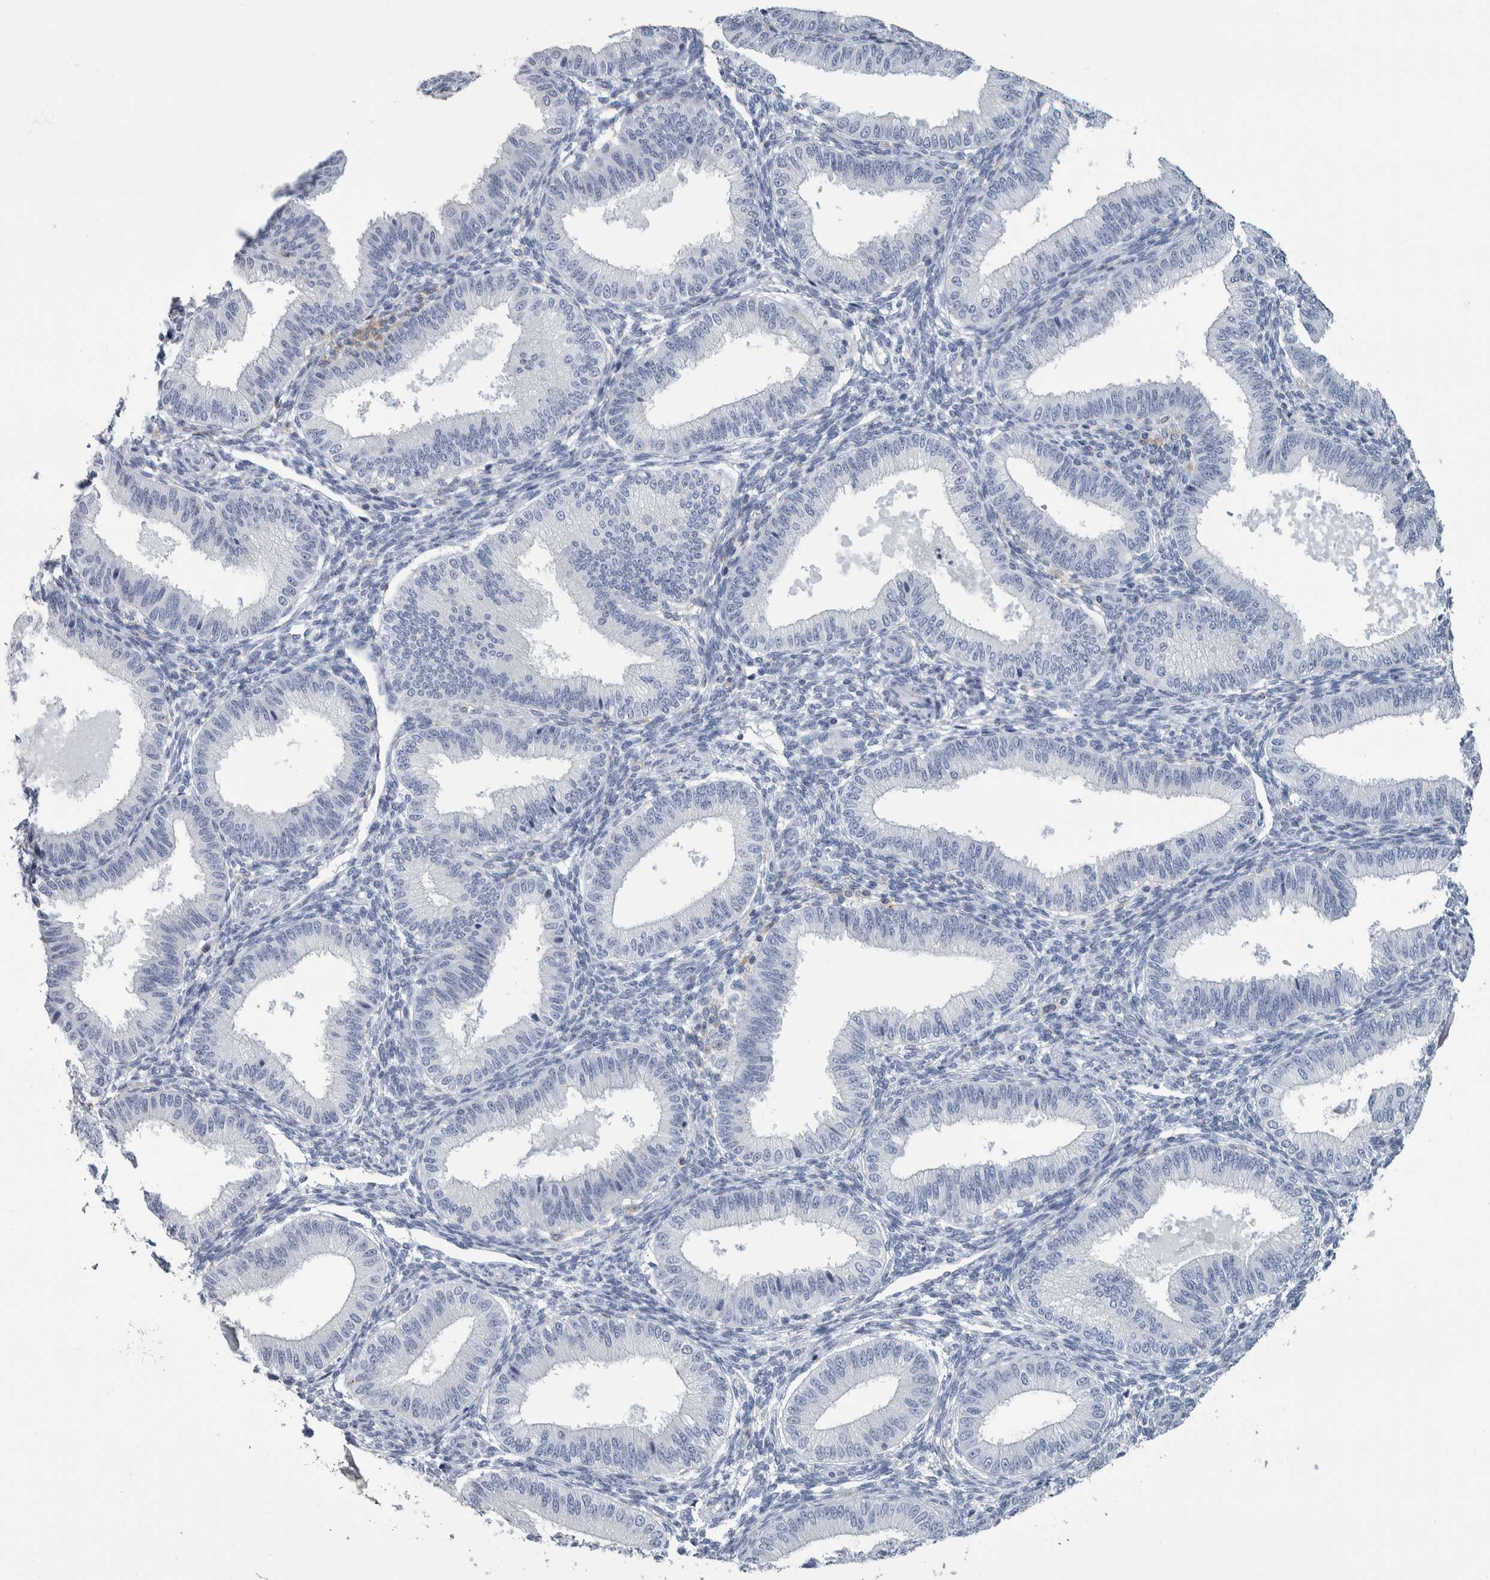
{"staining": {"intensity": "negative", "quantity": "none", "location": "none"}, "tissue": "endometrium", "cell_type": "Cells in endometrial stroma", "image_type": "normal", "snomed": [{"axis": "morphology", "description": "Normal tissue, NOS"}, {"axis": "topography", "description": "Endometrium"}], "caption": "High magnification brightfield microscopy of normal endometrium stained with DAB (3,3'-diaminobenzidine) (brown) and counterstained with hematoxylin (blue): cells in endometrial stroma show no significant staining.", "gene": "SKAP2", "patient": {"sex": "female", "age": 39}}